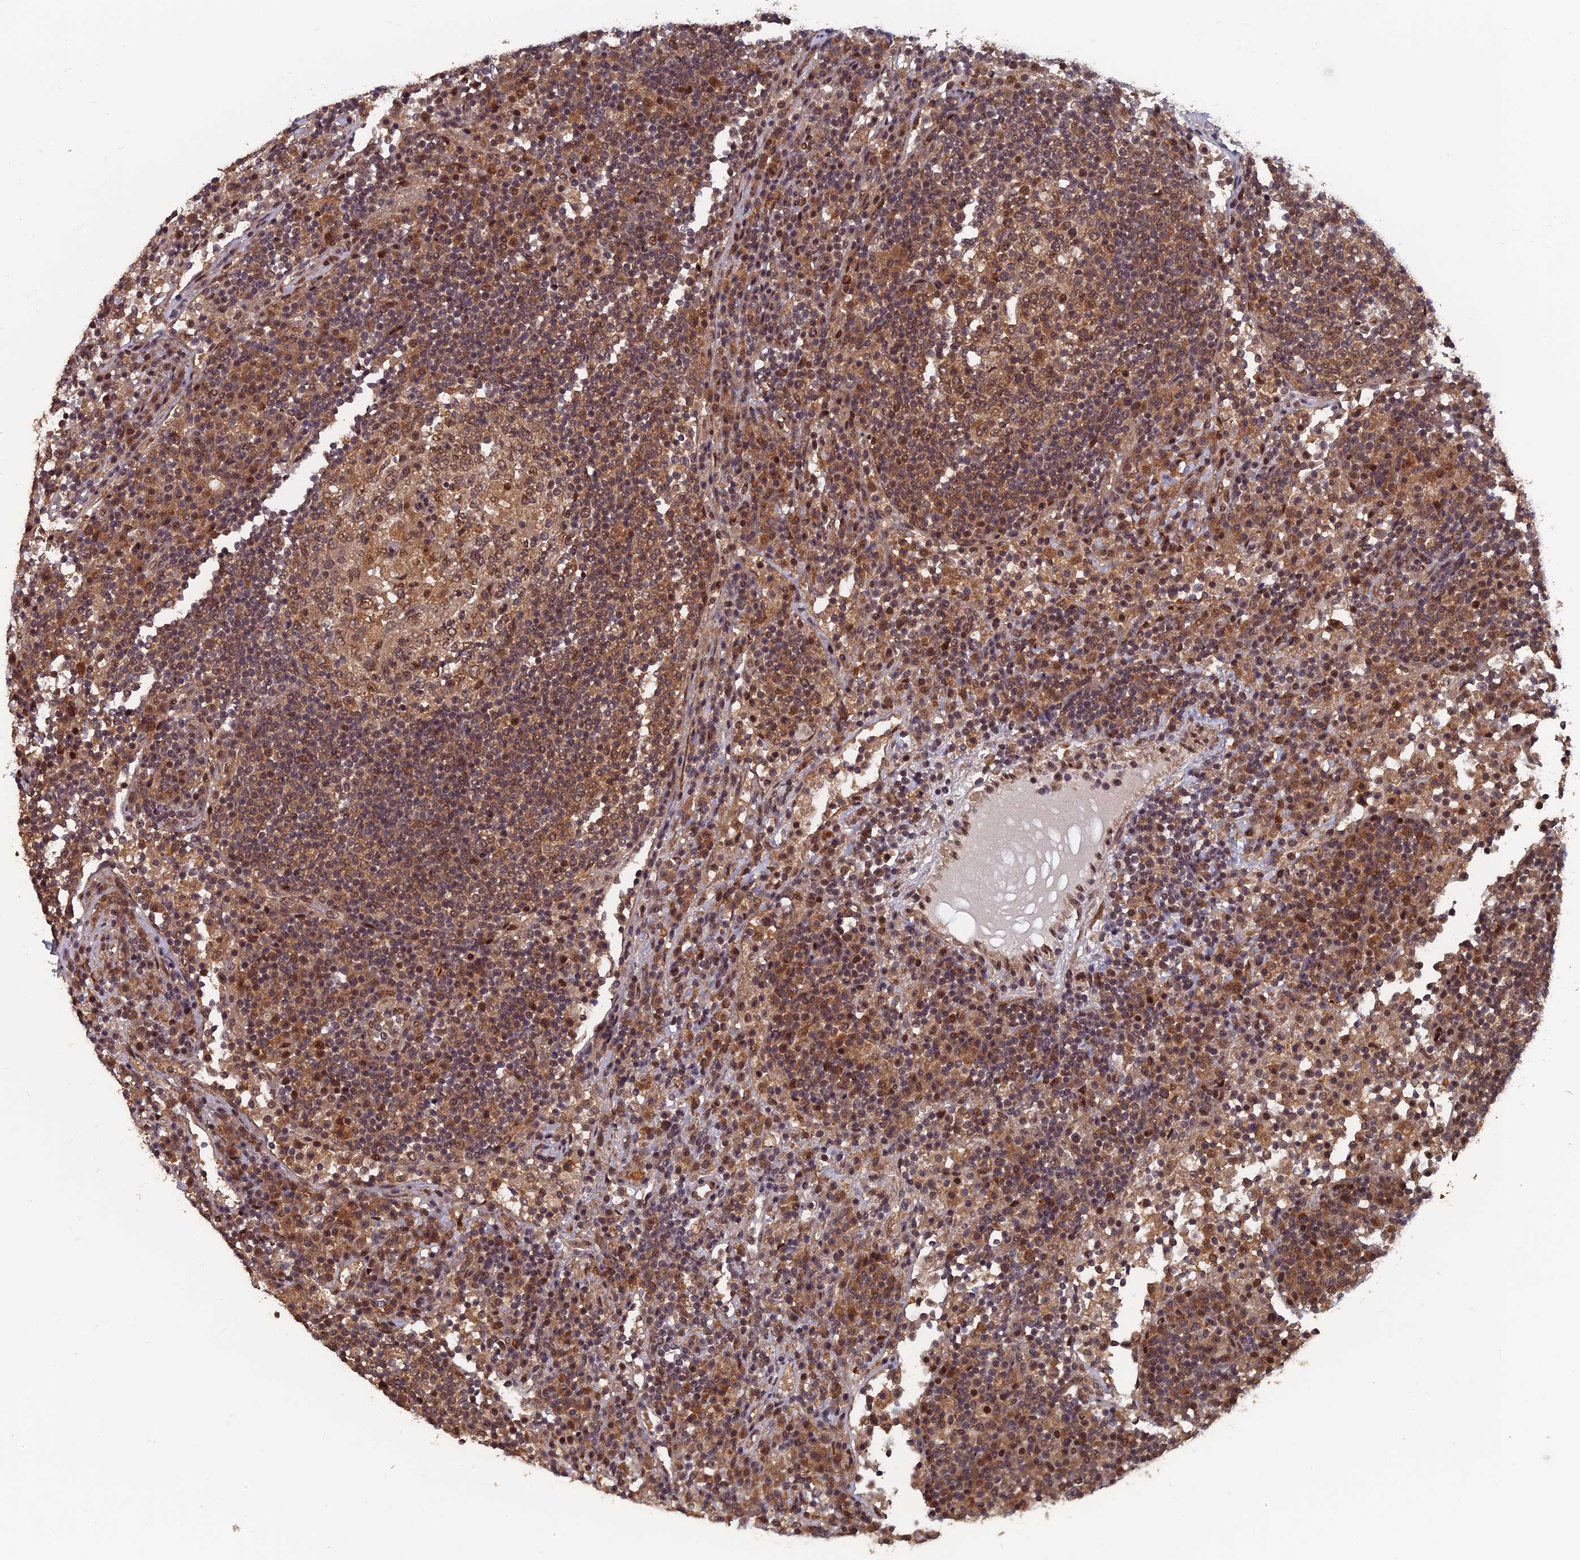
{"staining": {"intensity": "moderate", "quantity": ">75%", "location": "cytoplasmic/membranous,nuclear"}, "tissue": "lymph node", "cell_type": "Germinal center cells", "image_type": "normal", "snomed": [{"axis": "morphology", "description": "Normal tissue, NOS"}, {"axis": "topography", "description": "Lymph node"}], "caption": "Protein staining demonstrates moderate cytoplasmic/membranous,nuclear positivity in approximately >75% of germinal center cells in unremarkable lymph node.", "gene": "FAM53C", "patient": {"sex": "female", "age": 53}}